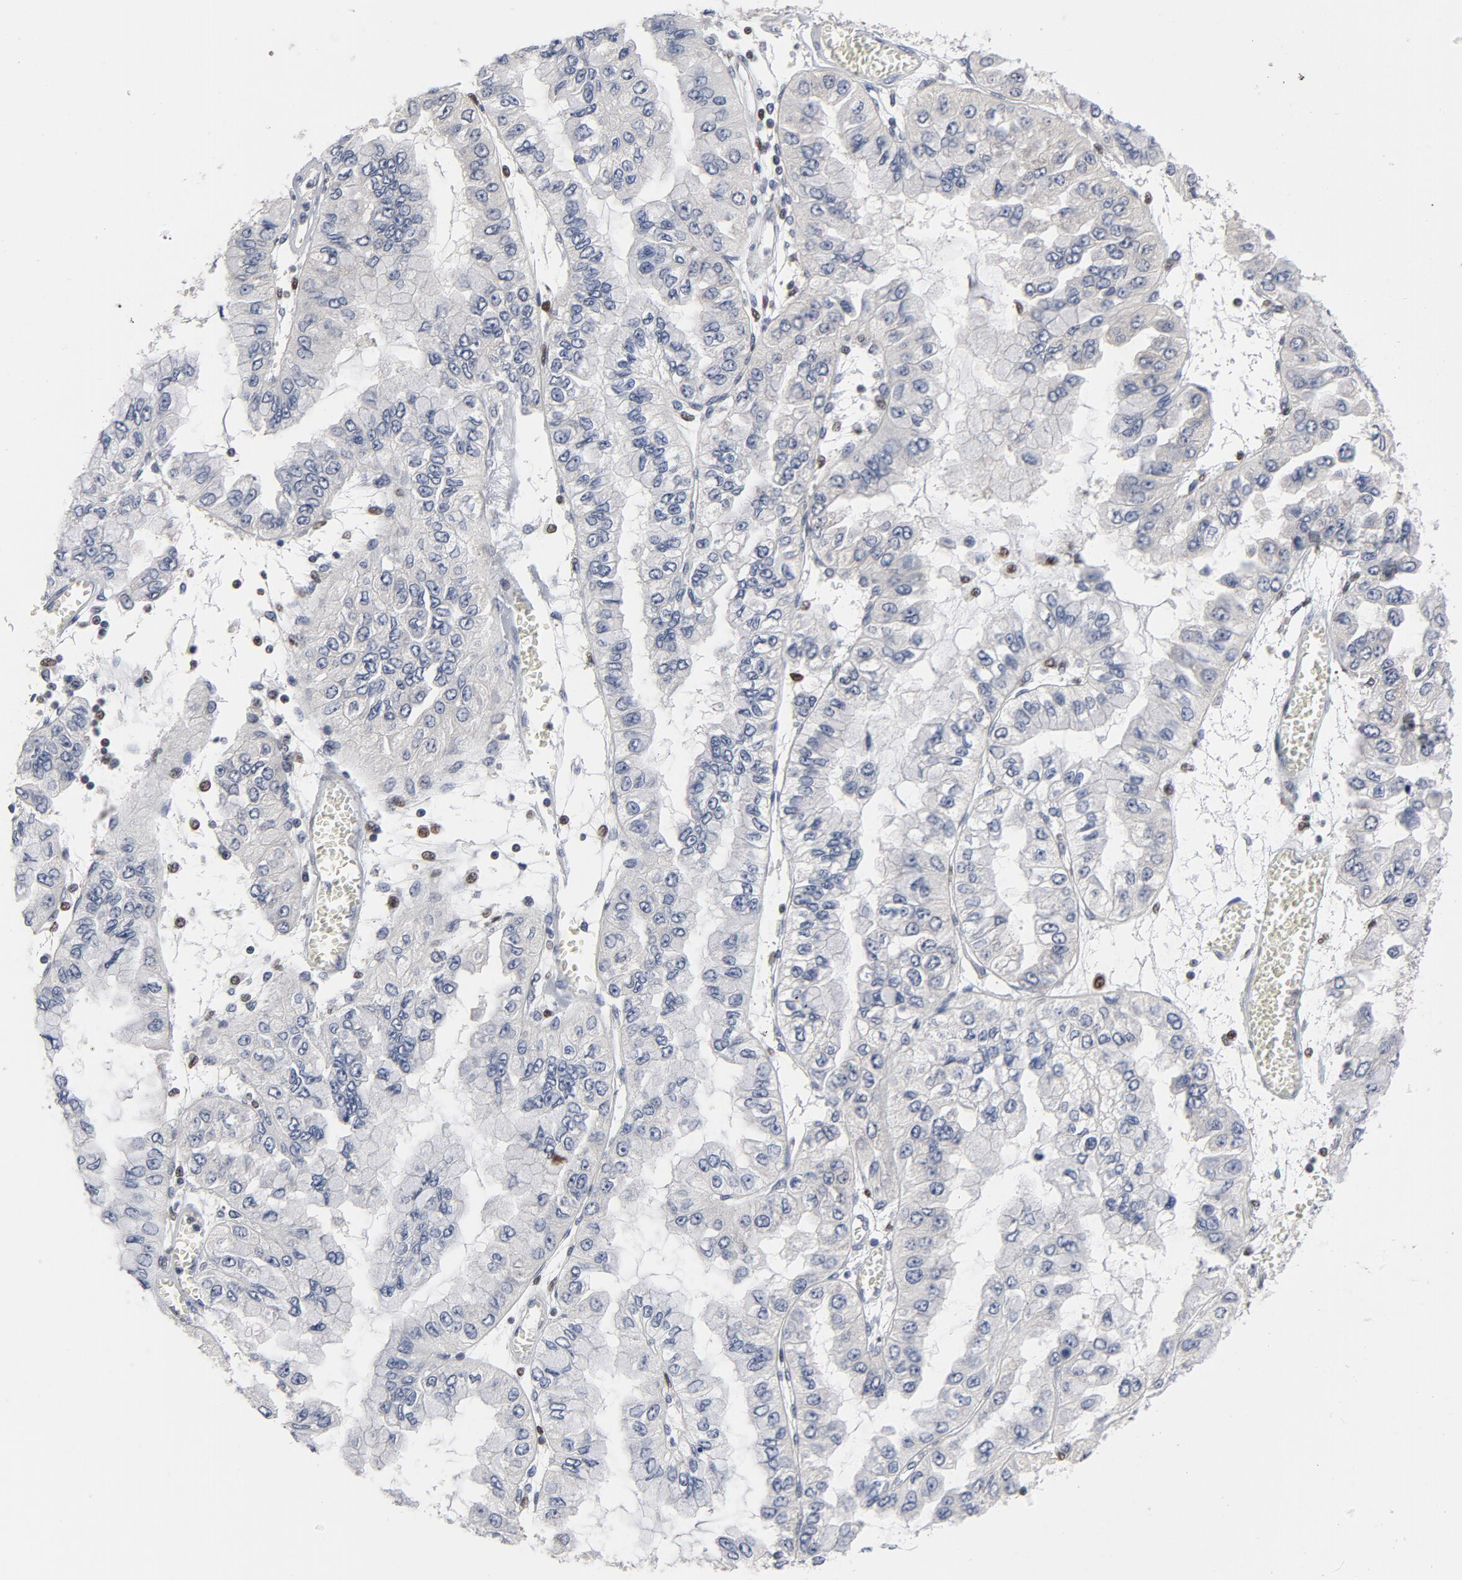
{"staining": {"intensity": "negative", "quantity": "none", "location": "none"}, "tissue": "liver cancer", "cell_type": "Tumor cells", "image_type": "cancer", "snomed": [{"axis": "morphology", "description": "Cholangiocarcinoma"}, {"axis": "topography", "description": "Liver"}], "caption": "Liver cholangiocarcinoma was stained to show a protein in brown. There is no significant staining in tumor cells.", "gene": "NFKB1", "patient": {"sex": "female", "age": 79}}